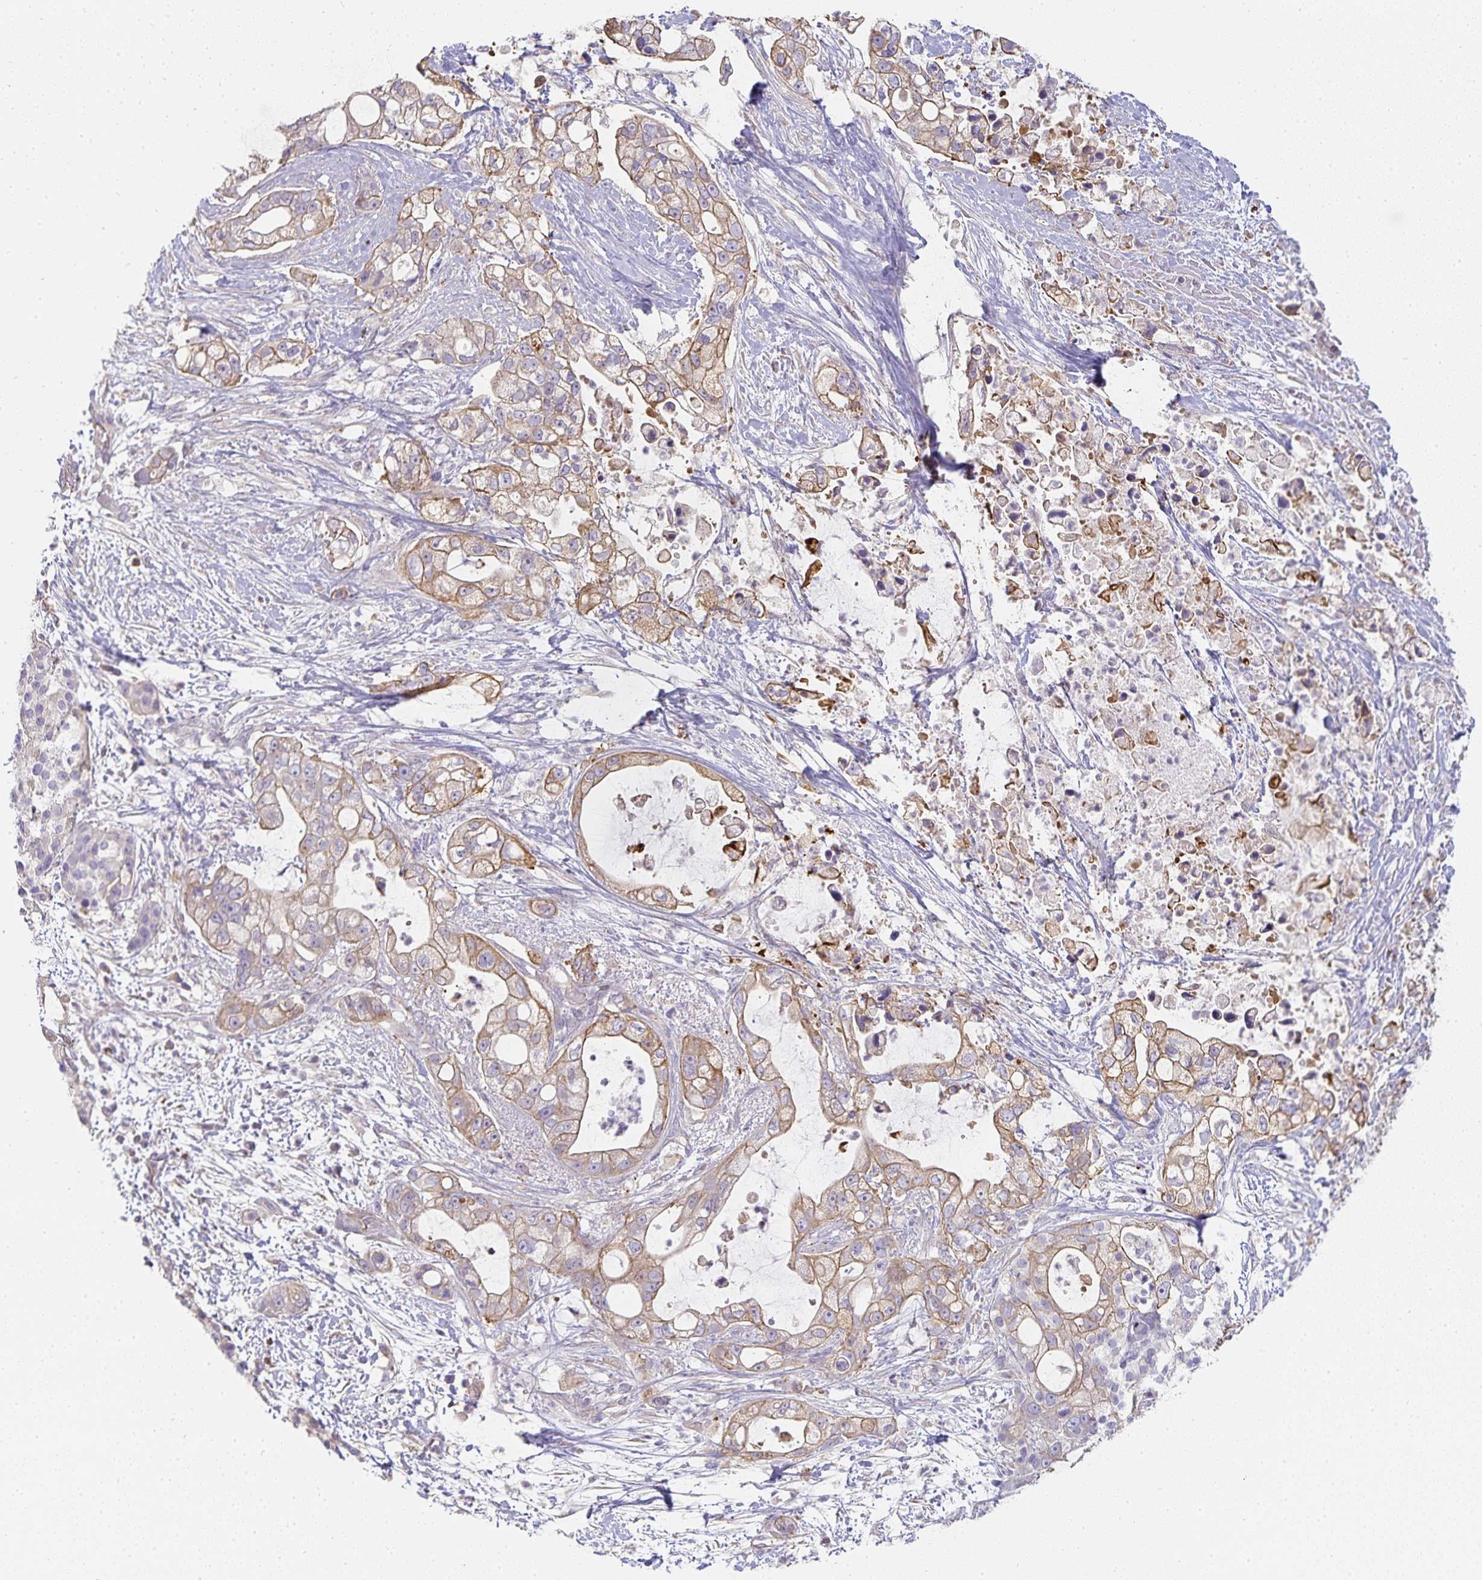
{"staining": {"intensity": "moderate", "quantity": "25%-75%", "location": "cytoplasmic/membranous"}, "tissue": "pancreatic cancer", "cell_type": "Tumor cells", "image_type": "cancer", "snomed": [{"axis": "morphology", "description": "Adenocarcinoma, NOS"}, {"axis": "topography", "description": "Pancreas"}], "caption": "Brown immunohistochemical staining in pancreatic cancer shows moderate cytoplasmic/membranous expression in about 25%-75% of tumor cells. (Stains: DAB (3,3'-diaminobenzidine) in brown, nuclei in blue, Microscopy: brightfield microscopy at high magnification).", "gene": "GATA3", "patient": {"sex": "female", "age": 69}}